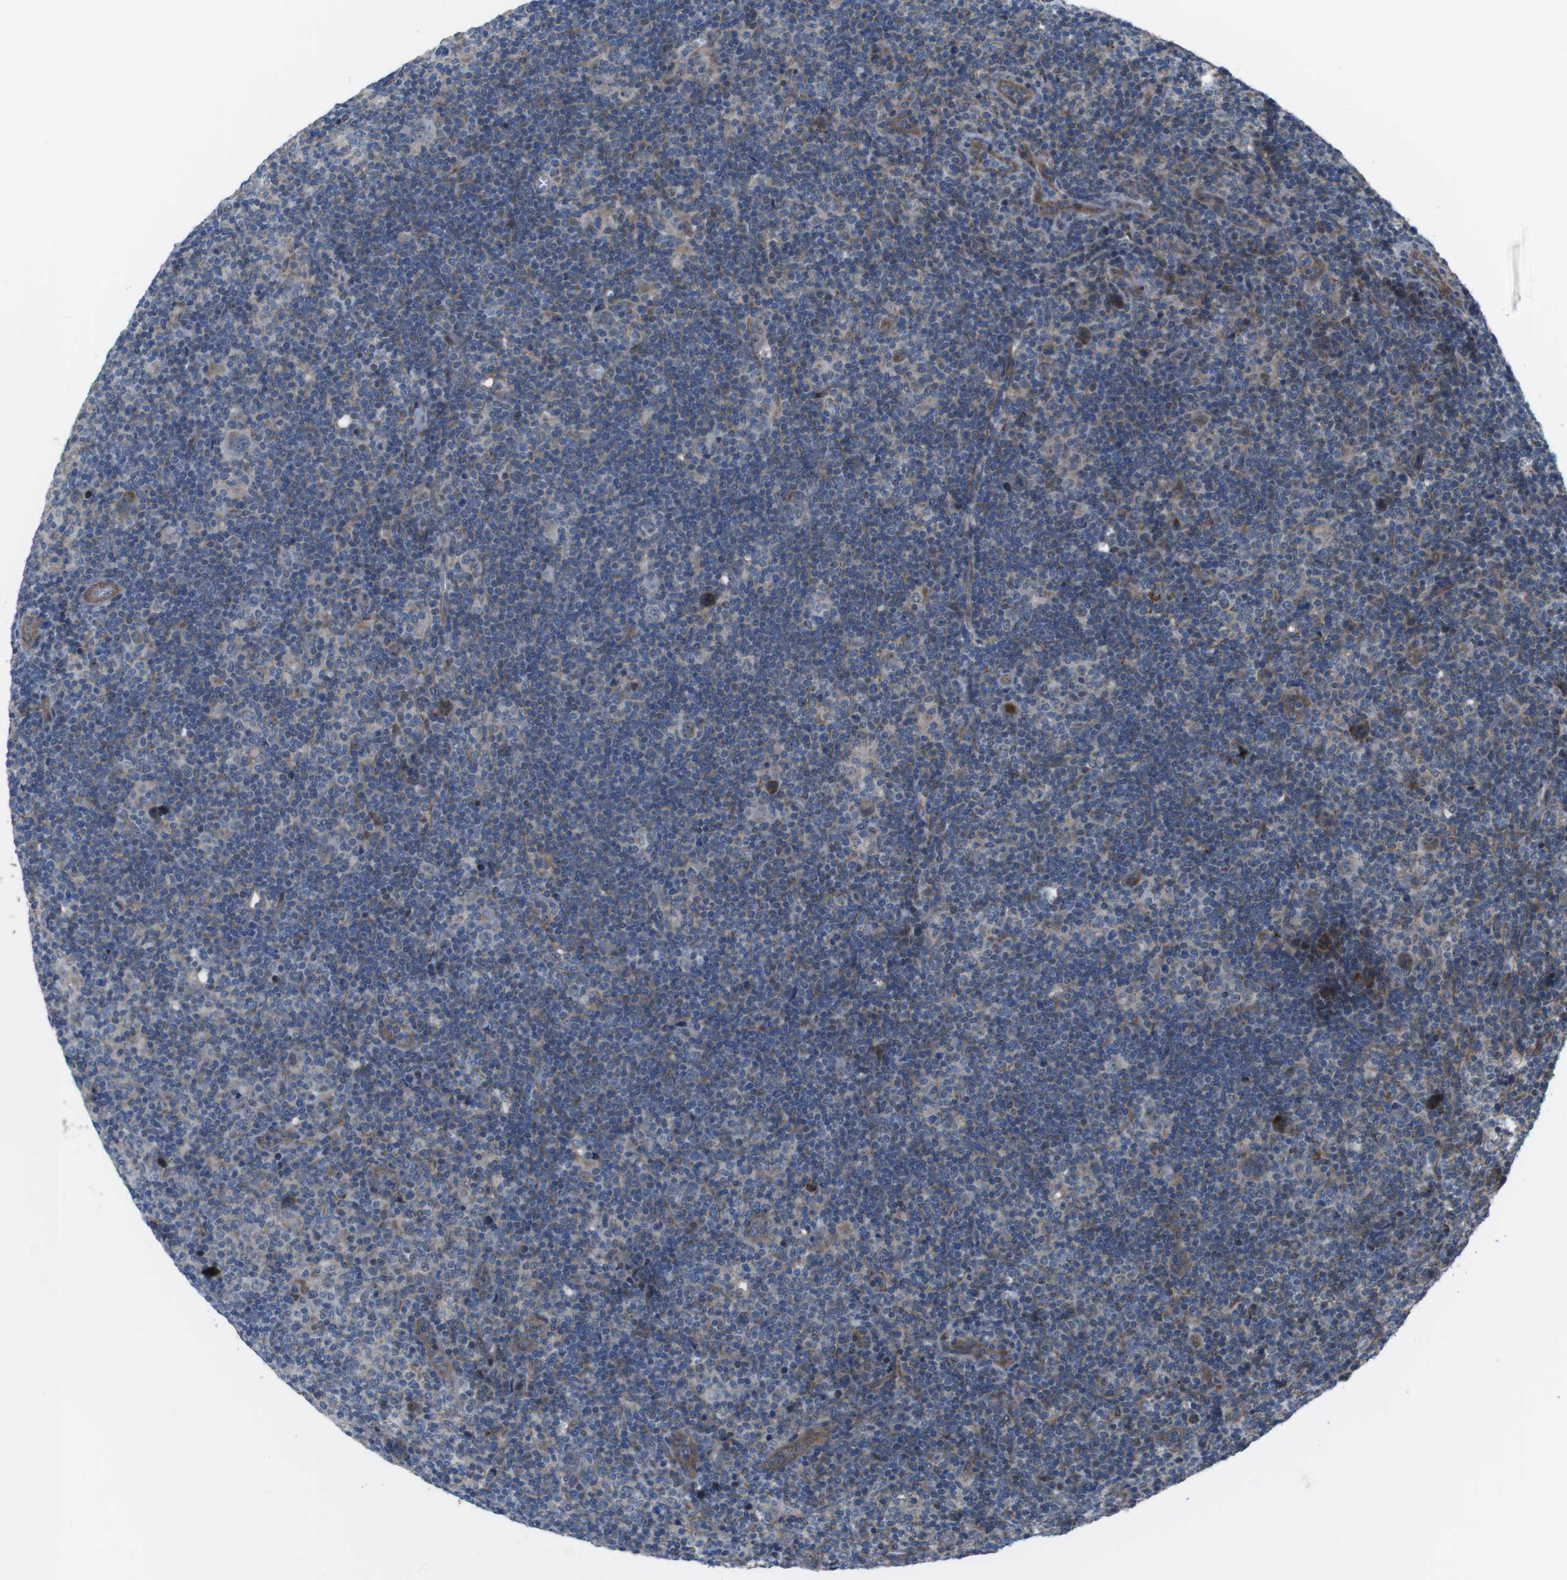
{"staining": {"intensity": "weak", "quantity": "25%-75%", "location": "cytoplasmic/membranous"}, "tissue": "lymphoma", "cell_type": "Tumor cells", "image_type": "cancer", "snomed": [{"axis": "morphology", "description": "Hodgkin's disease, NOS"}, {"axis": "topography", "description": "Lymph node"}], "caption": "Weak cytoplasmic/membranous protein staining is identified in approximately 25%-75% of tumor cells in Hodgkin's disease.", "gene": "FAM174B", "patient": {"sex": "female", "age": 57}}